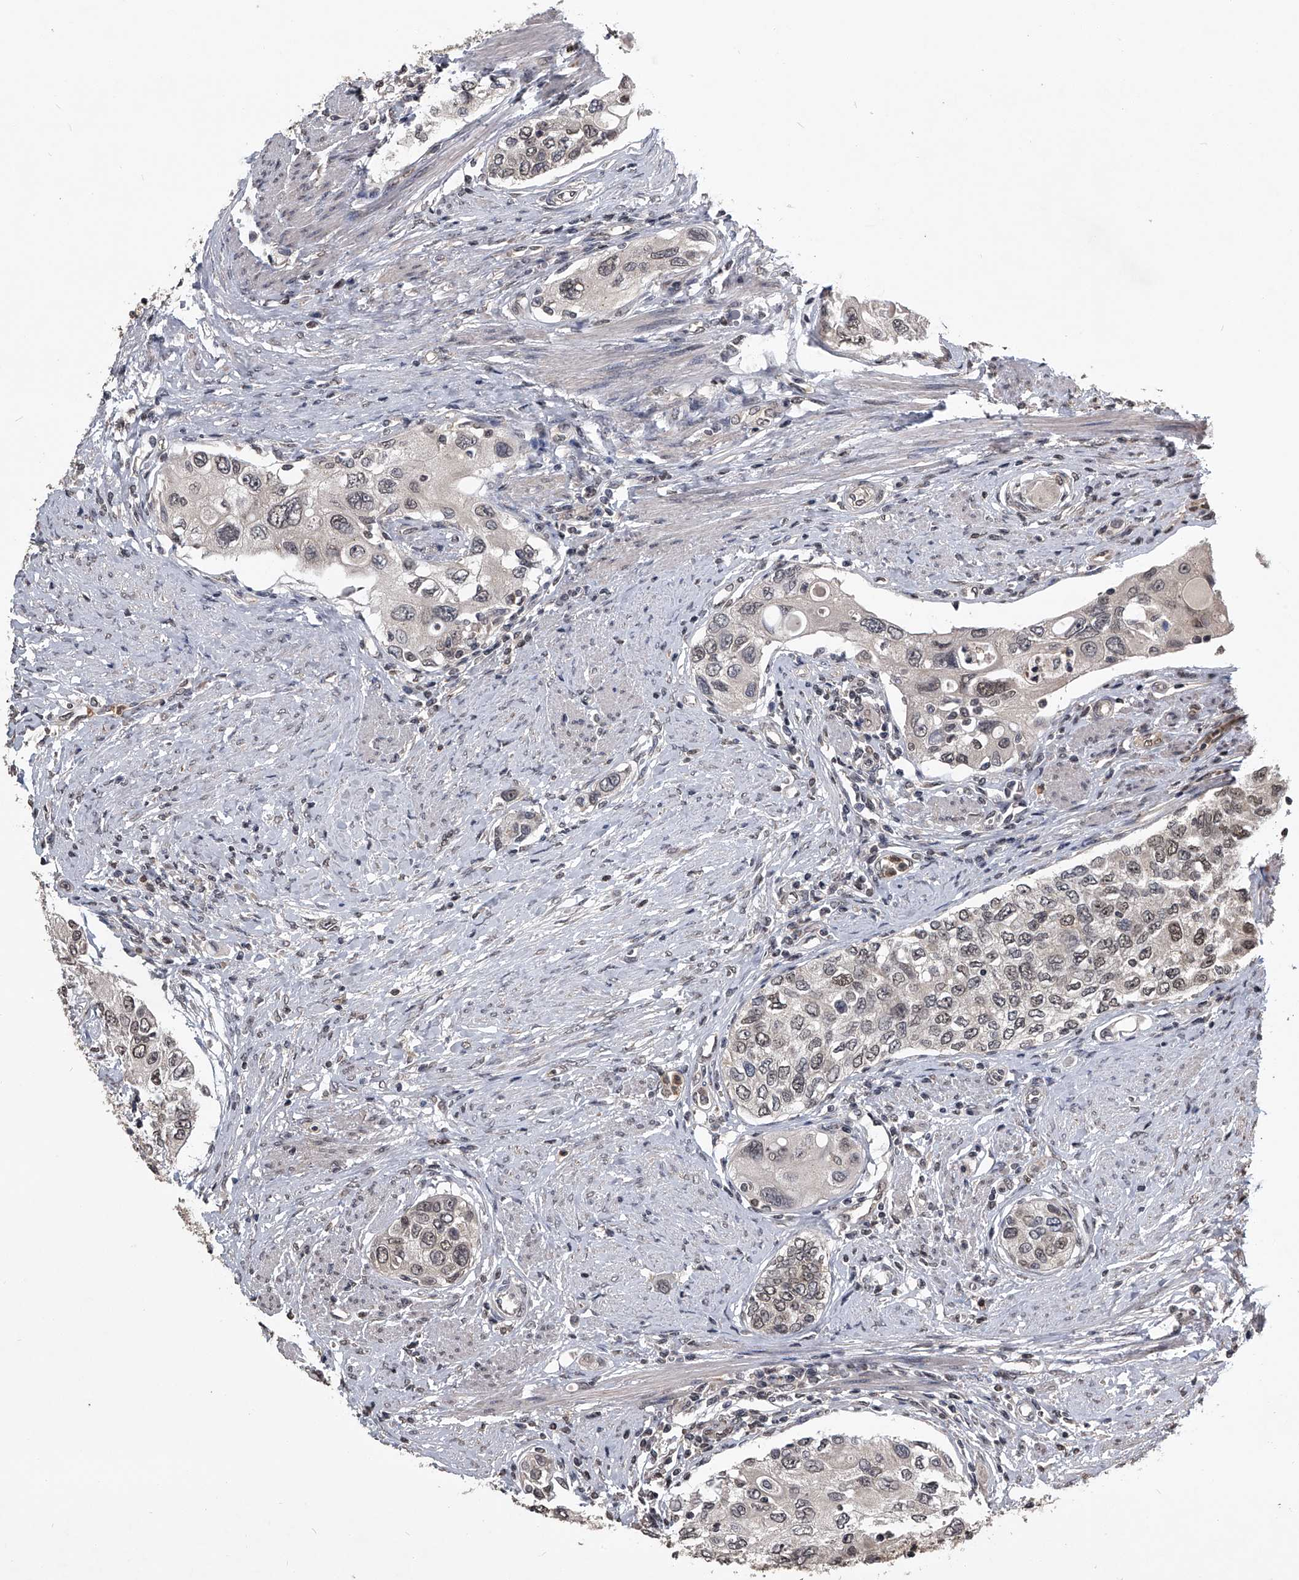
{"staining": {"intensity": "moderate", "quantity": "25%-75%", "location": "nuclear"}, "tissue": "urothelial cancer", "cell_type": "Tumor cells", "image_type": "cancer", "snomed": [{"axis": "morphology", "description": "Urothelial carcinoma, High grade"}, {"axis": "topography", "description": "Urinary bladder"}], "caption": "Immunohistochemical staining of high-grade urothelial carcinoma displays moderate nuclear protein positivity in about 25%-75% of tumor cells.", "gene": "TSNAX", "patient": {"sex": "female", "age": 56}}